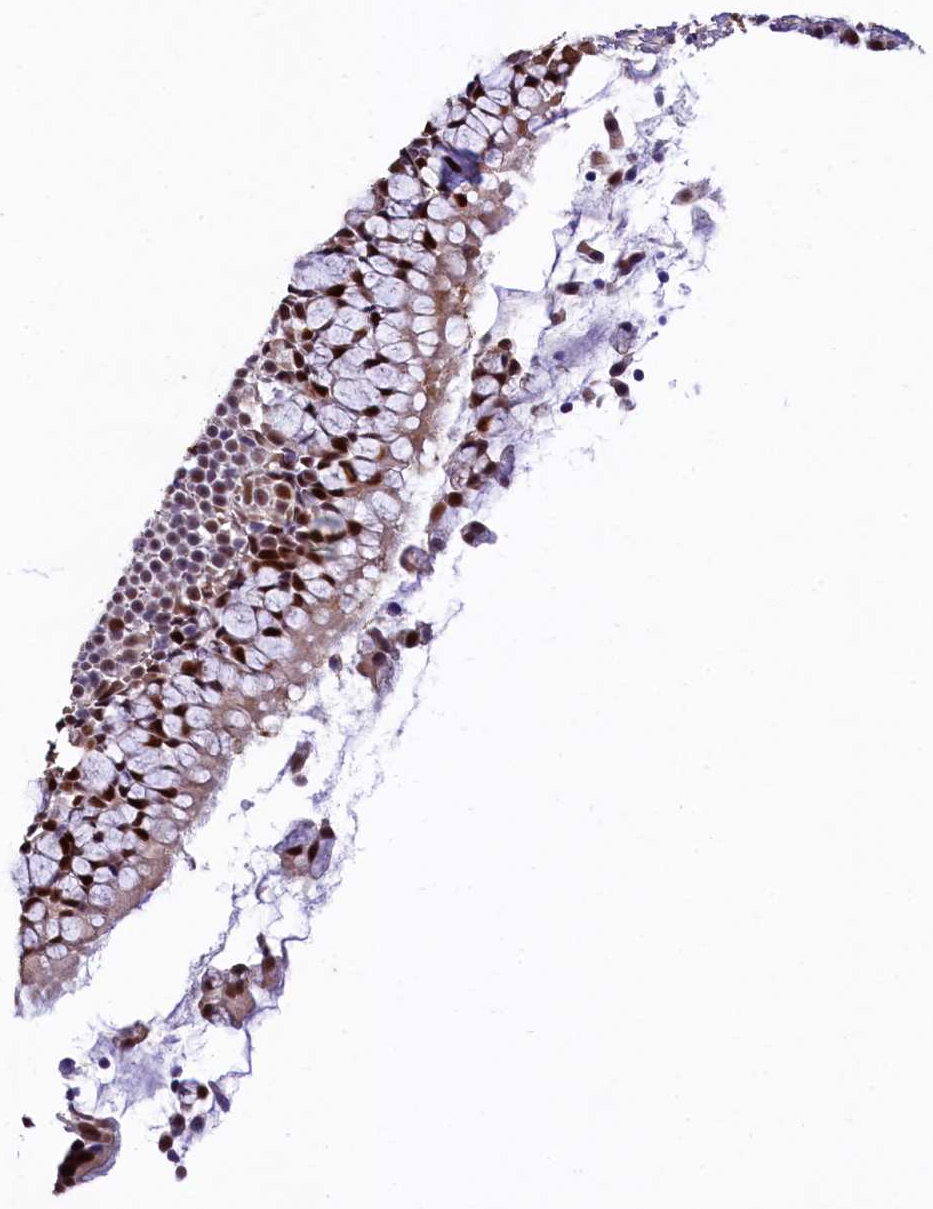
{"staining": {"intensity": "moderate", "quantity": "25%-75%", "location": "nuclear"}, "tissue": "nasopharynx", "cell_type": "Respiratory epithelial cells", "image_type": "normal", "snomed": [{"axis": "morphology", "description": "Normal tissue, NOS"}, {"axis": "topography", "description": "Nasopharynx"}], "caption": "Immunohistochemical staining of normal human nasopharynx reveals medium levels of moderate nuclear staining in about 25%-75% of respiratory epithelial cells. (brown staining indicates protein expression, while blue staining denotes nuclei).", "gene": "HECTD4", "patient": {"sex": "male", "age": 32}}